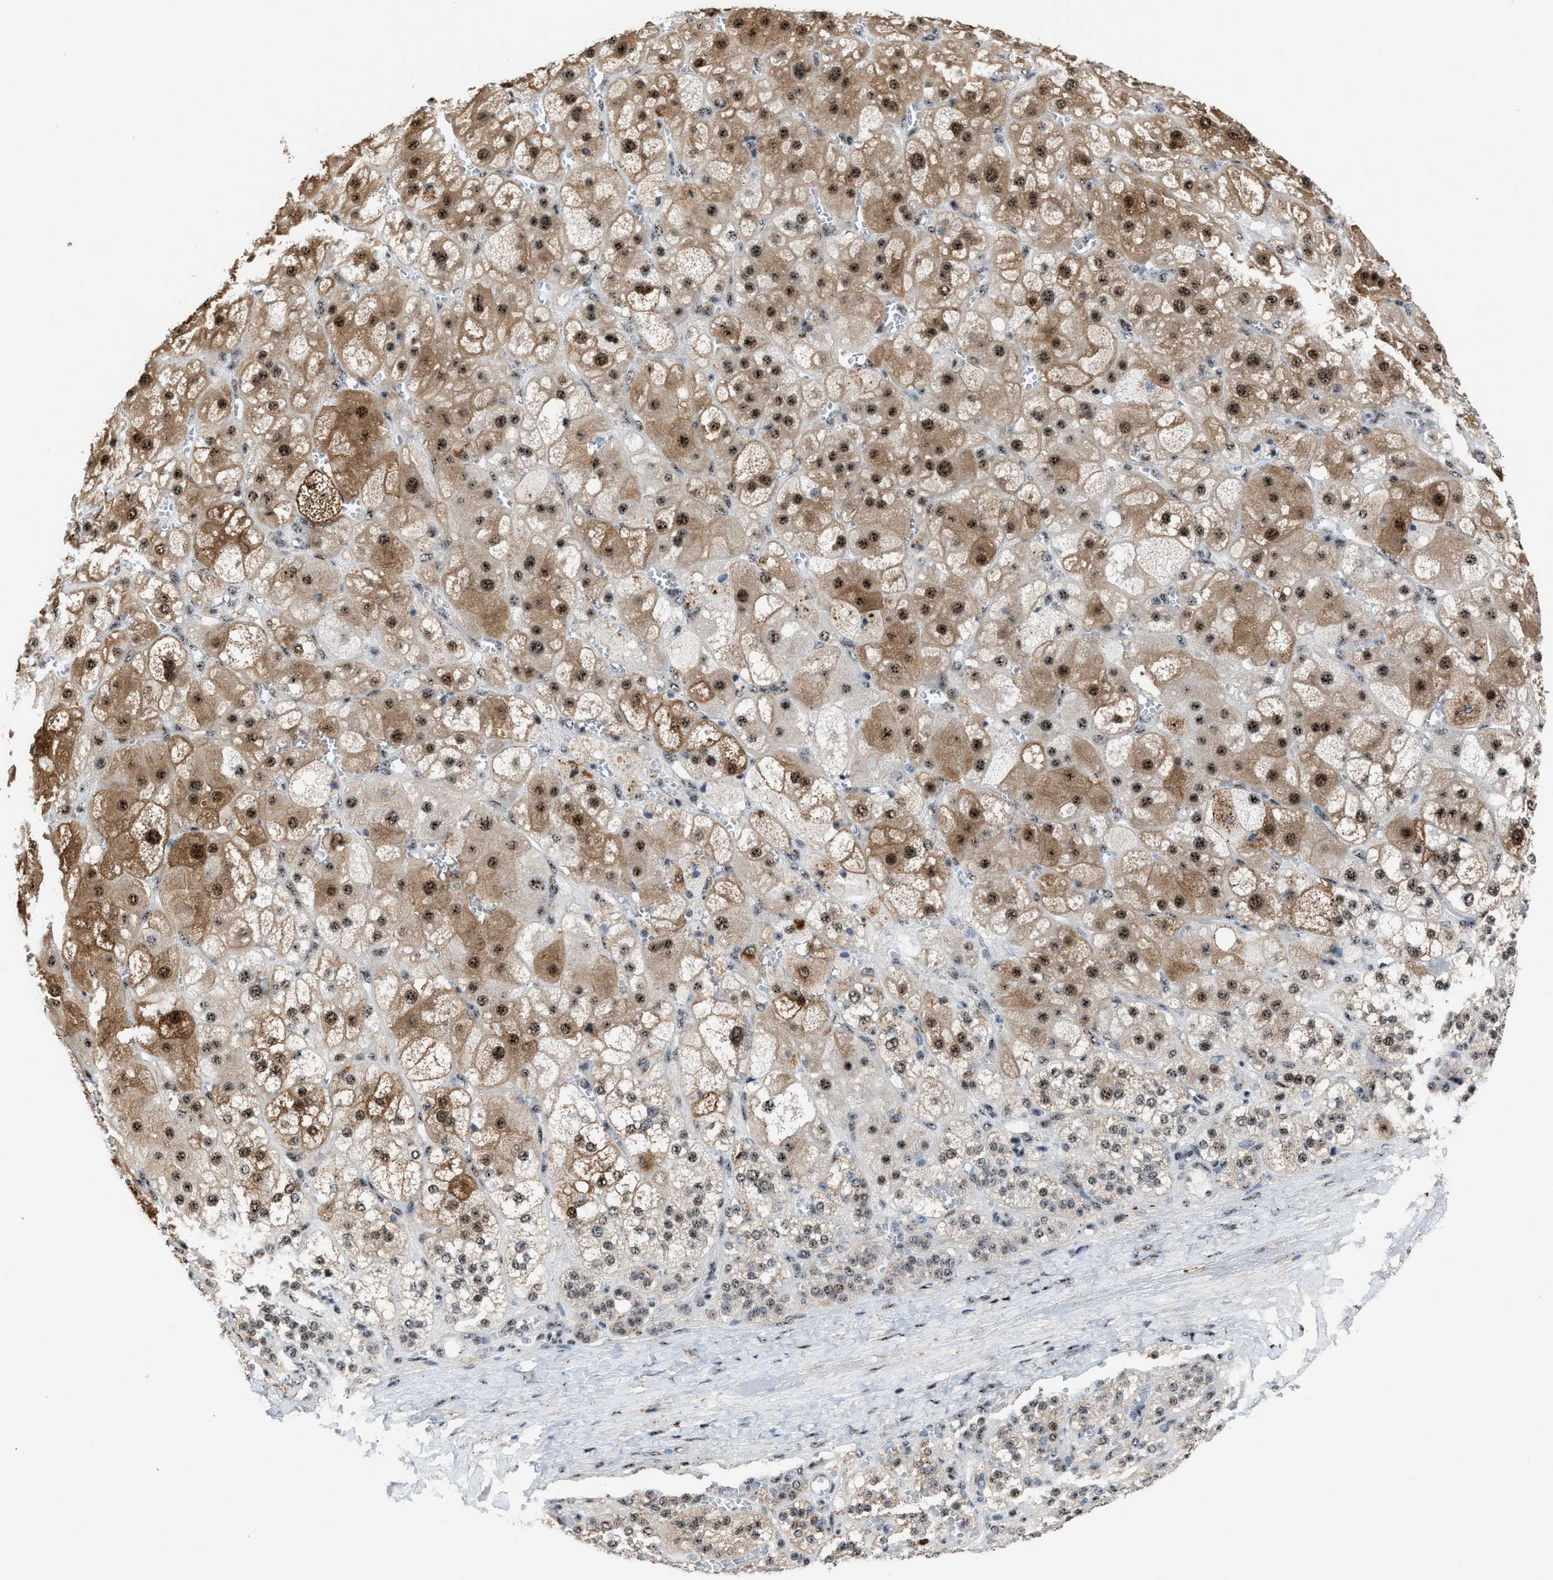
{"staining": {"intensity": "strong", "quantity": ">75%", "location": "cytoplasmic/membranous,nuclear"}, "tissue": "adrenal gland", "cell_type": "Glandular cells", "image_type": "normal", "snomed": [{"axis": "morphology", "description": "Normal tissue, NOS"}, {"axis": "topography", "description": "Adrenal gland"}], "caption": "This micrograph displays normal adrenal gland stained with immunohistochemistry (IHC) to label a protein in brown. The cytoplasmic/membranous,nuclear of glandular cells show strong positivity for the protein. Nuclei are counter-stained blue.", "gene": "CENPP", "patient": {"sex": "female", "age": 47}}